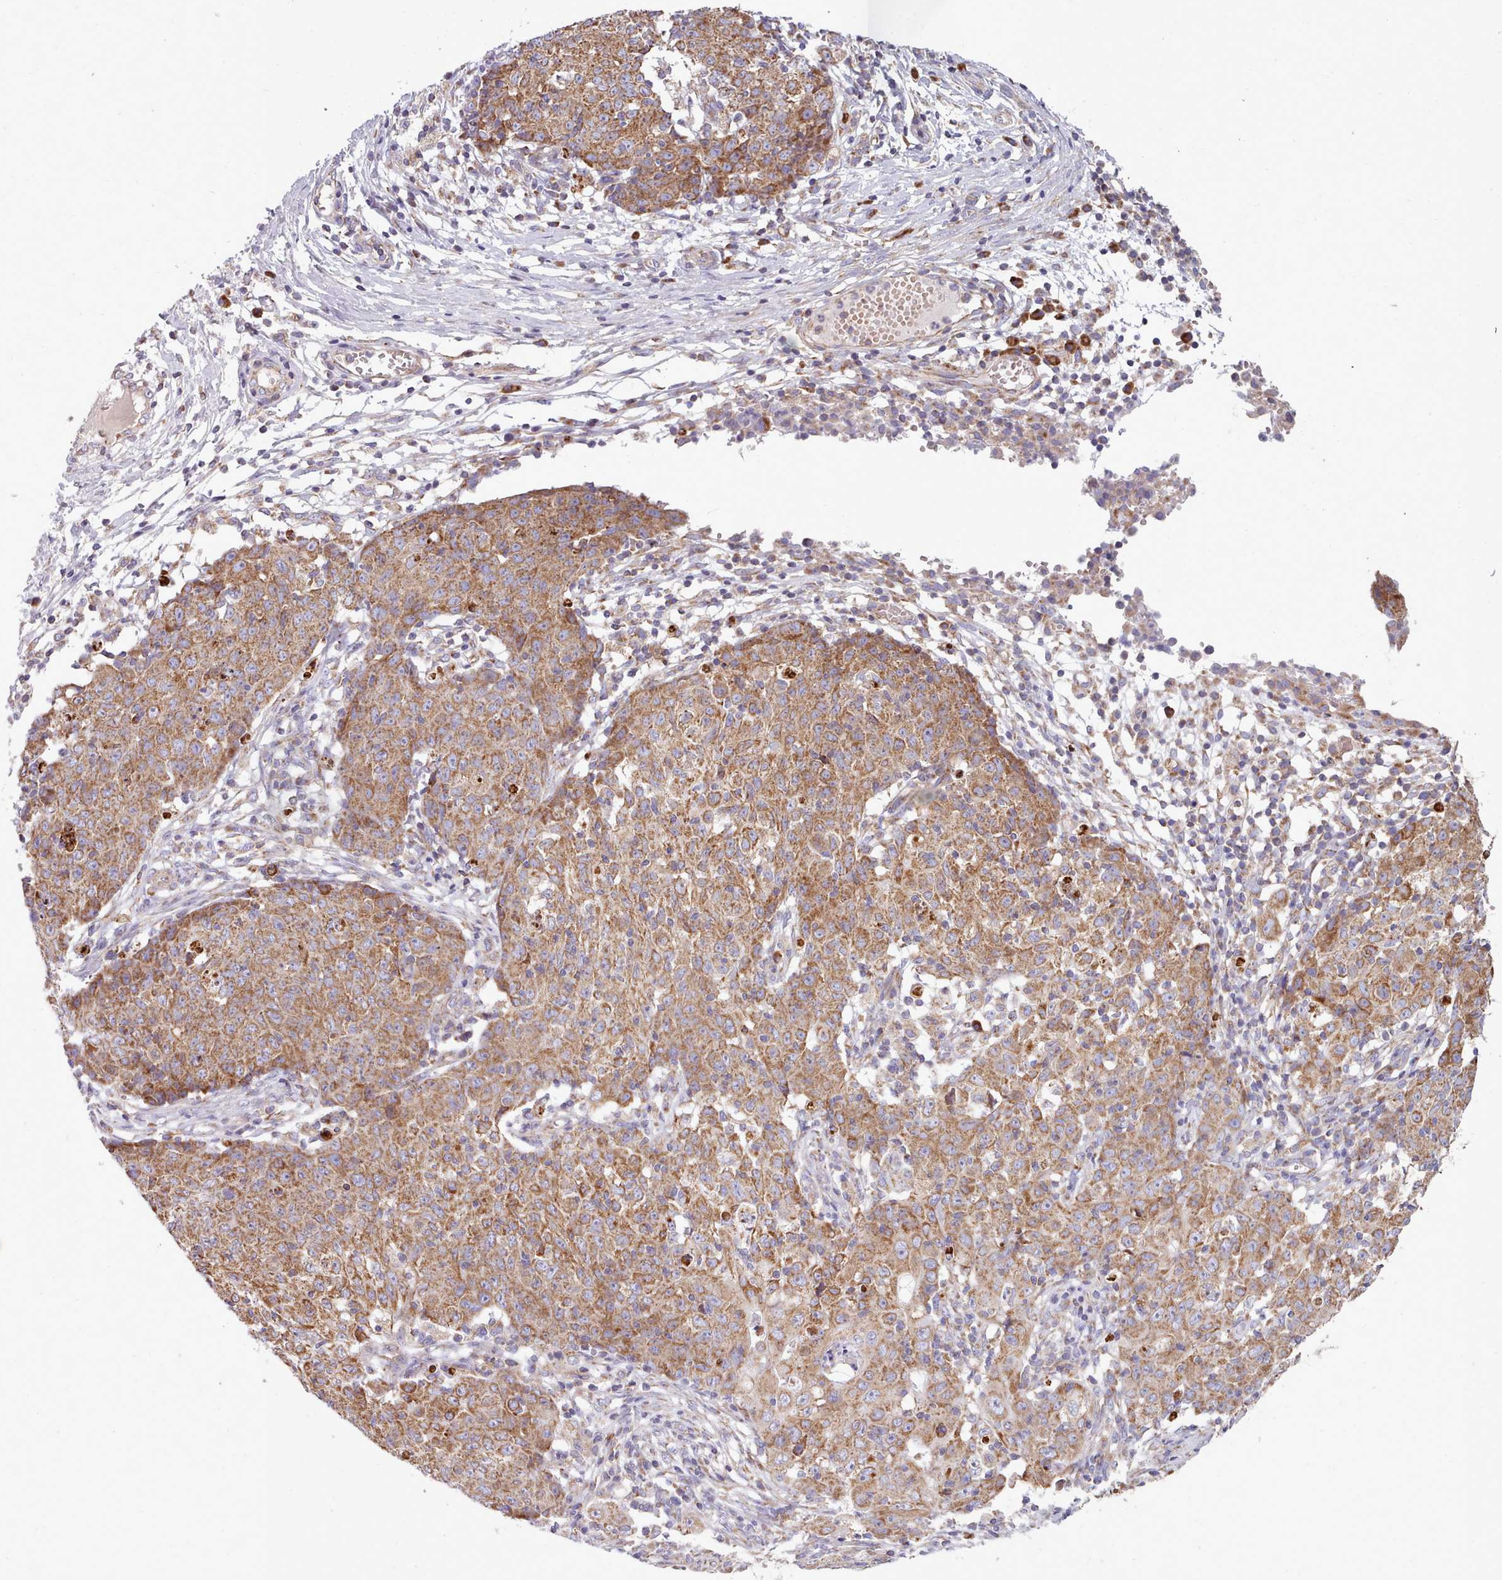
{"staining": {"intensity": "moderate", "quantity": ">75%", "location": "cytoplasmic/membranous"}, "tissue": "ovarian cancer", "cell_type": "Tumor cells", "image_type": "cancer", "snomed": [{"axis": "morphology", "description": "Carcinoma, endometroid"}, {"axis": "topography", "description": "Ovary"}], "caption": "DAB (3,3'-diaminobenzidine) immunohistochemical staining of ovarian cancer (endometroid carcinoma) shows moderate cytoplasmic/membranous protein expression in about >75% of tumor cells. The staining is performed using DAB (3,3'-diaminobenzidine) brown chromogen to label protein expression. The nuclei are counter-stained blue using hematoxylin.", "gene": "SRP54", "patient": {"sex": "female", "age": 42}}